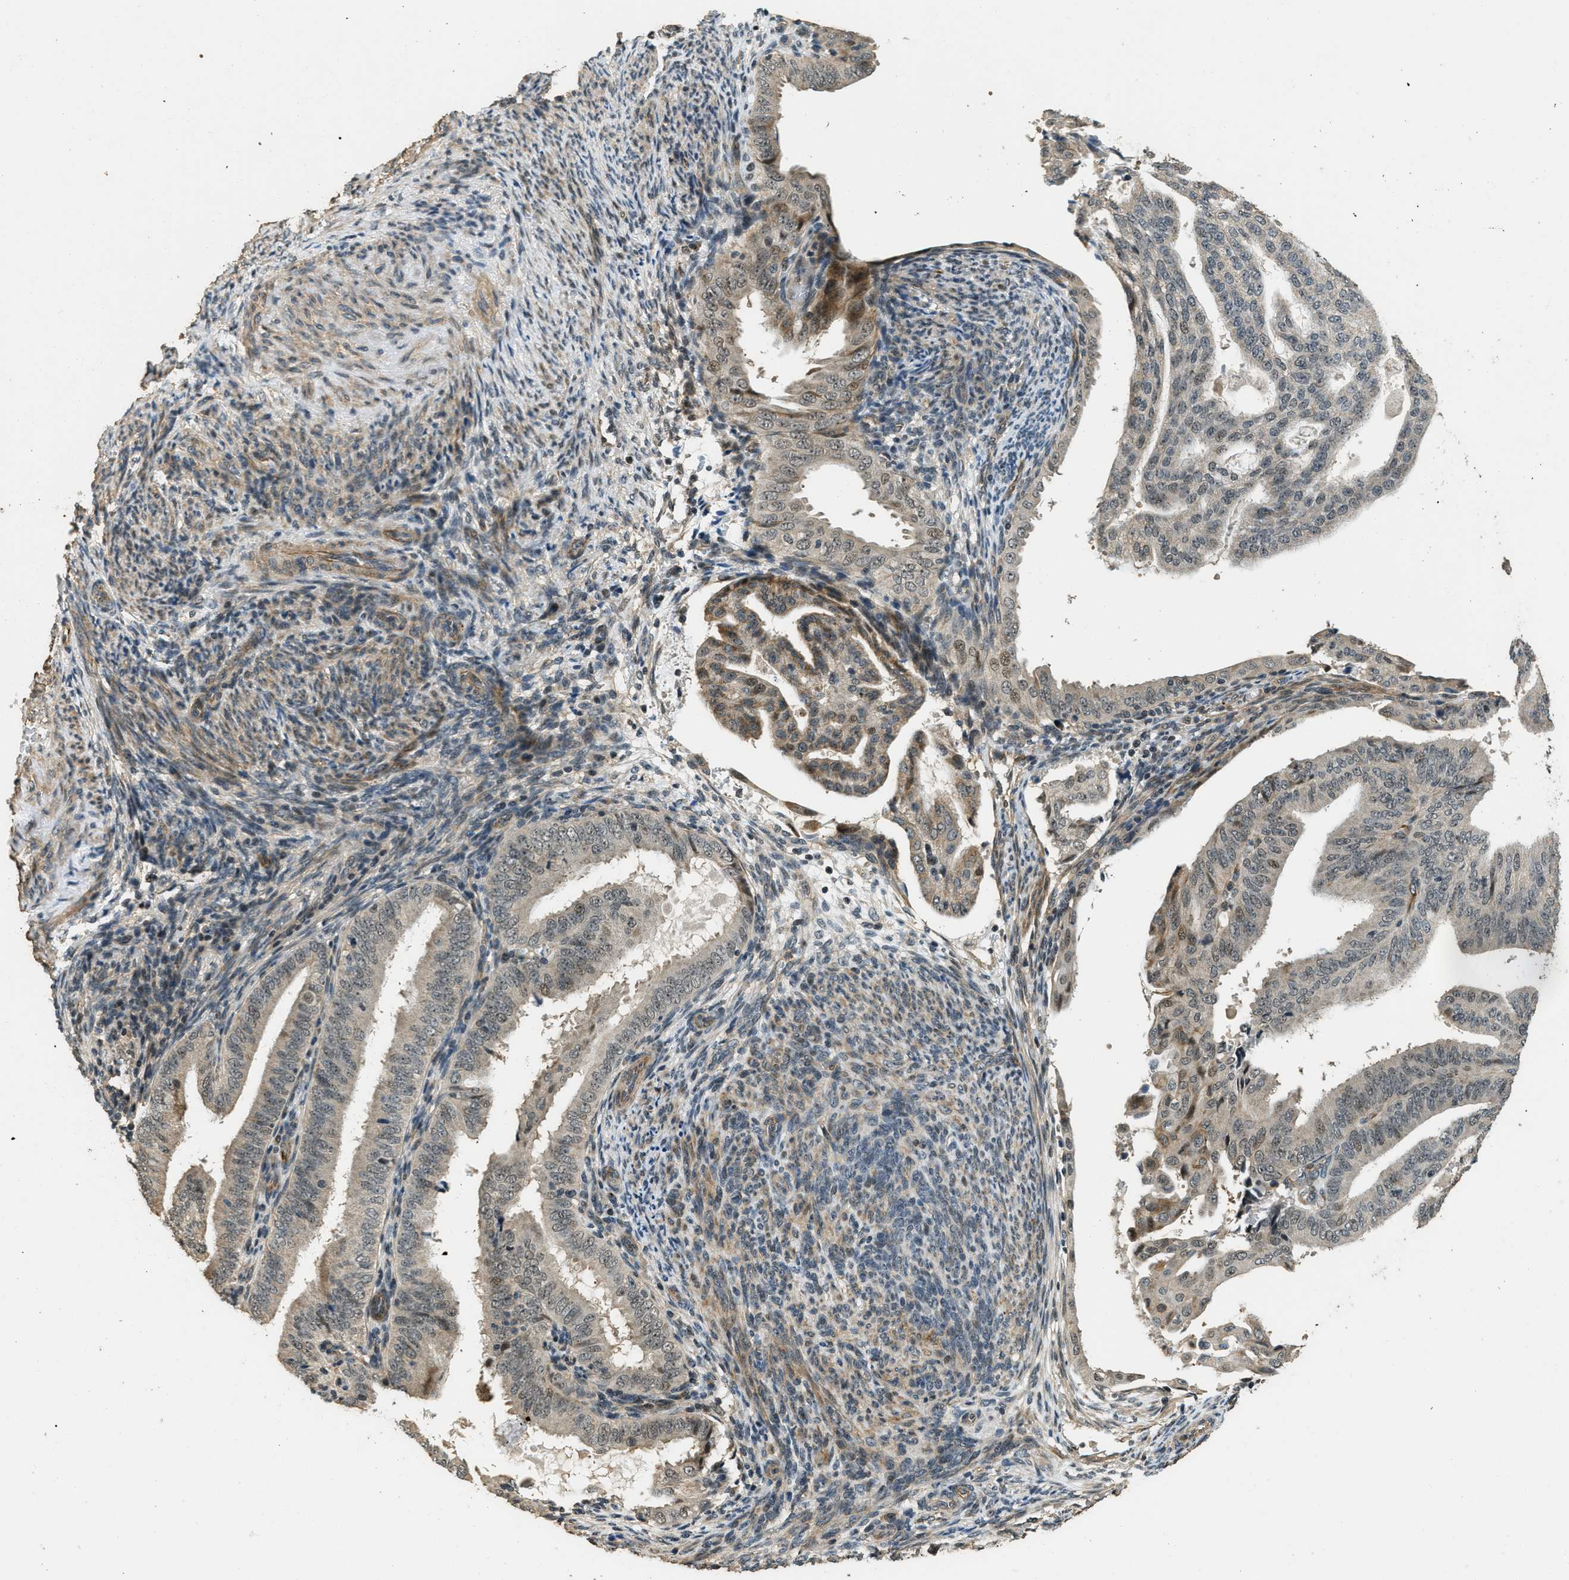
{"staining": {"intensity": "weak", "quantity": ">75%", "location": "cytoplasmic/membranous,nuclear"}, "tissue": "endometrial cancer", "cell_type": "Tumor cells", "image_type": "cancer", "snomed": [{"axis": "morphology", "description": "Adenocarcinoma, NOS"}, {"axis": "topography", "description": "Endometrium"}], "caption": "The histopathology image displays a brown stain indicating the presence of a protein in the cytoplasmic/membranous and nuclear of tumor cells in endometrial cancer (adenocarcinoma).", "gene": "MED21", "patient": {"sex": "female", "age": 58}}